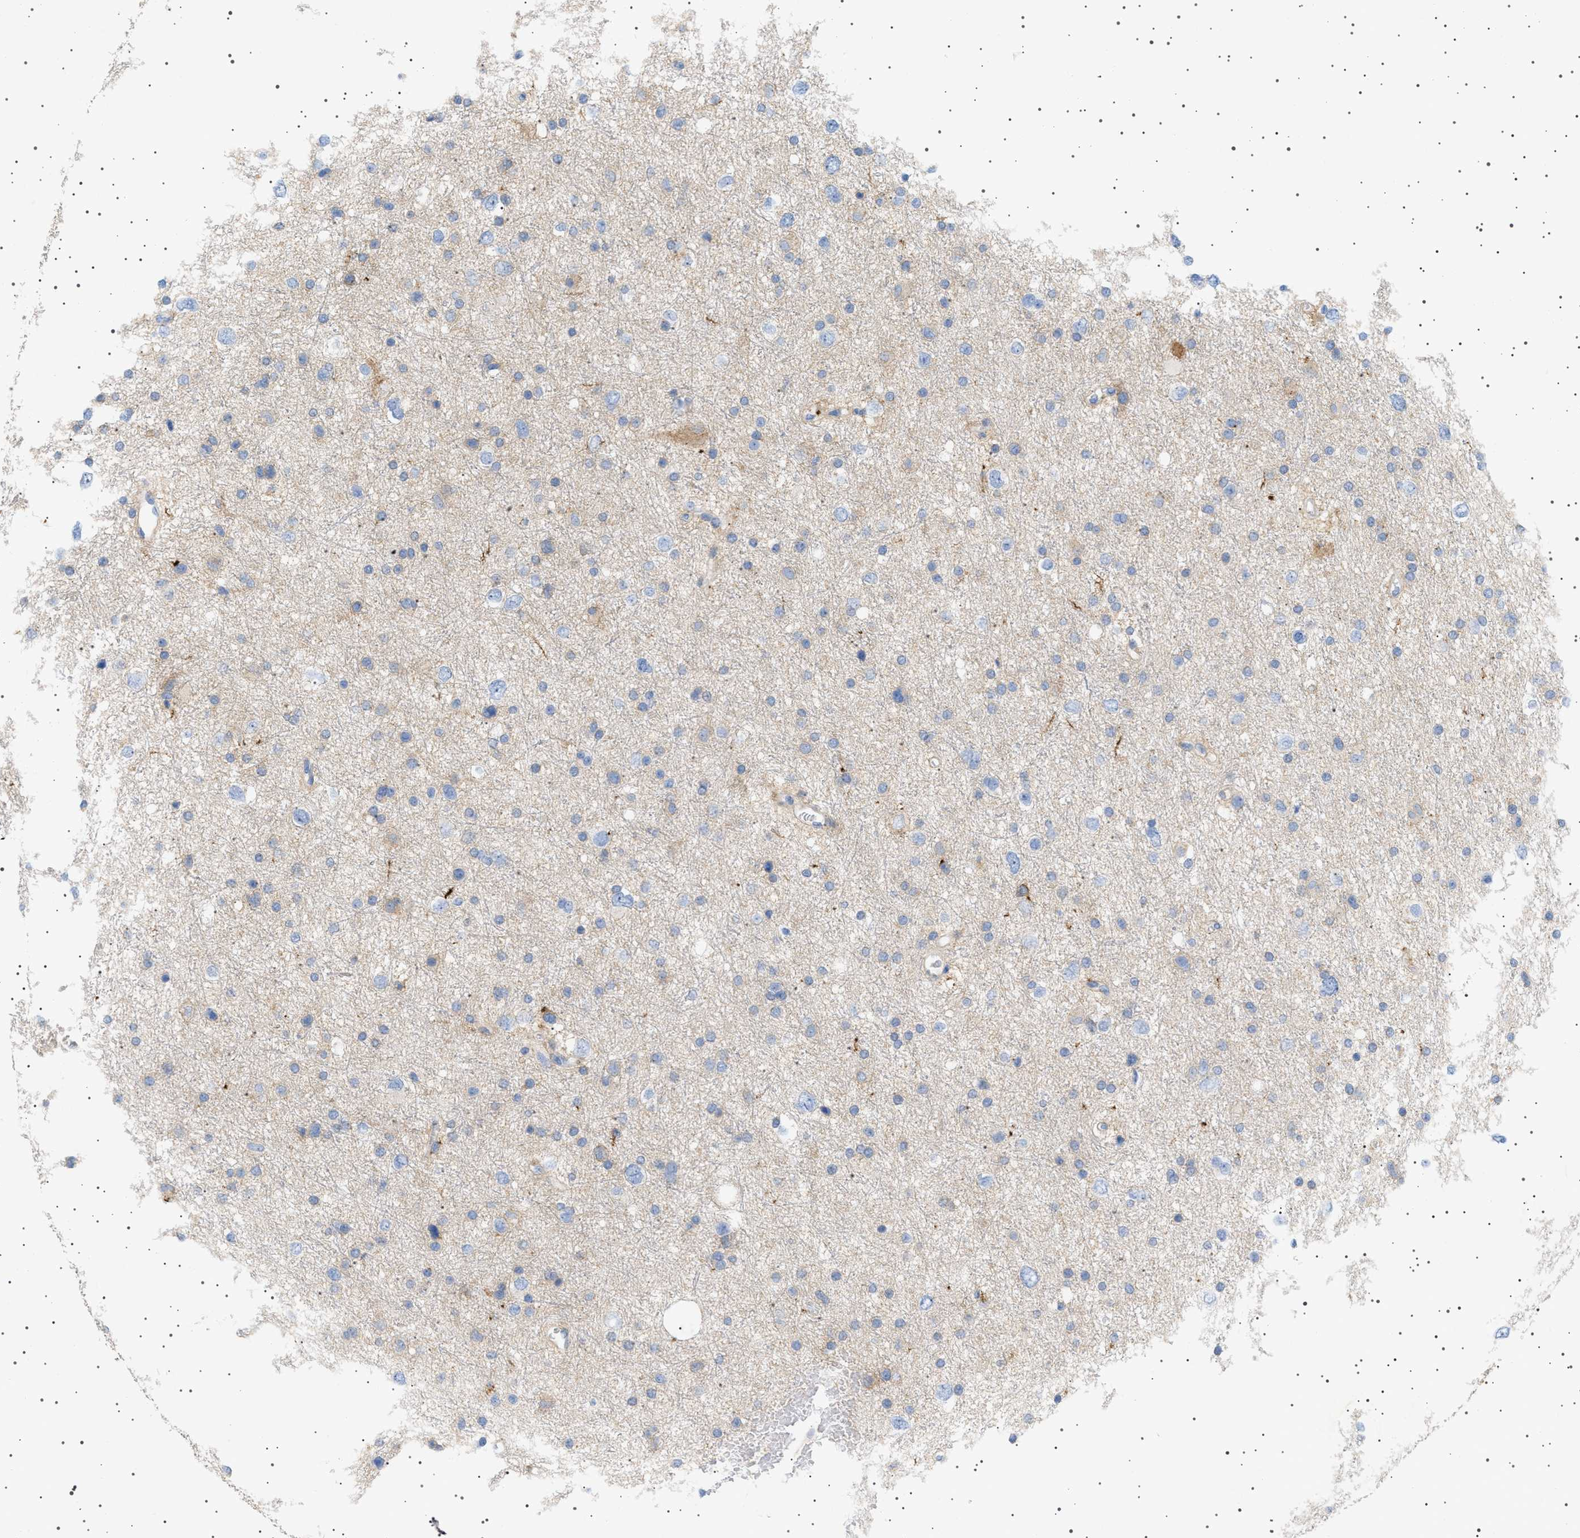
{"staining": {"intensity": "negative", "quantity": "none", "location": "none"}, "tissue": "glioma", "cell_type": "Tumor cells", "image_type": "cancer", "snomed": [{"axis": "morphology", "description": "Glioma, malignant, Low grade"}, {"axis": "topography", "description": "Brain"}], "caption": "A micrograph of human glioma is negative for staining in tumor cells.", "gene": "ADCY10", "patient": {"sex": "female", "age": 37}}